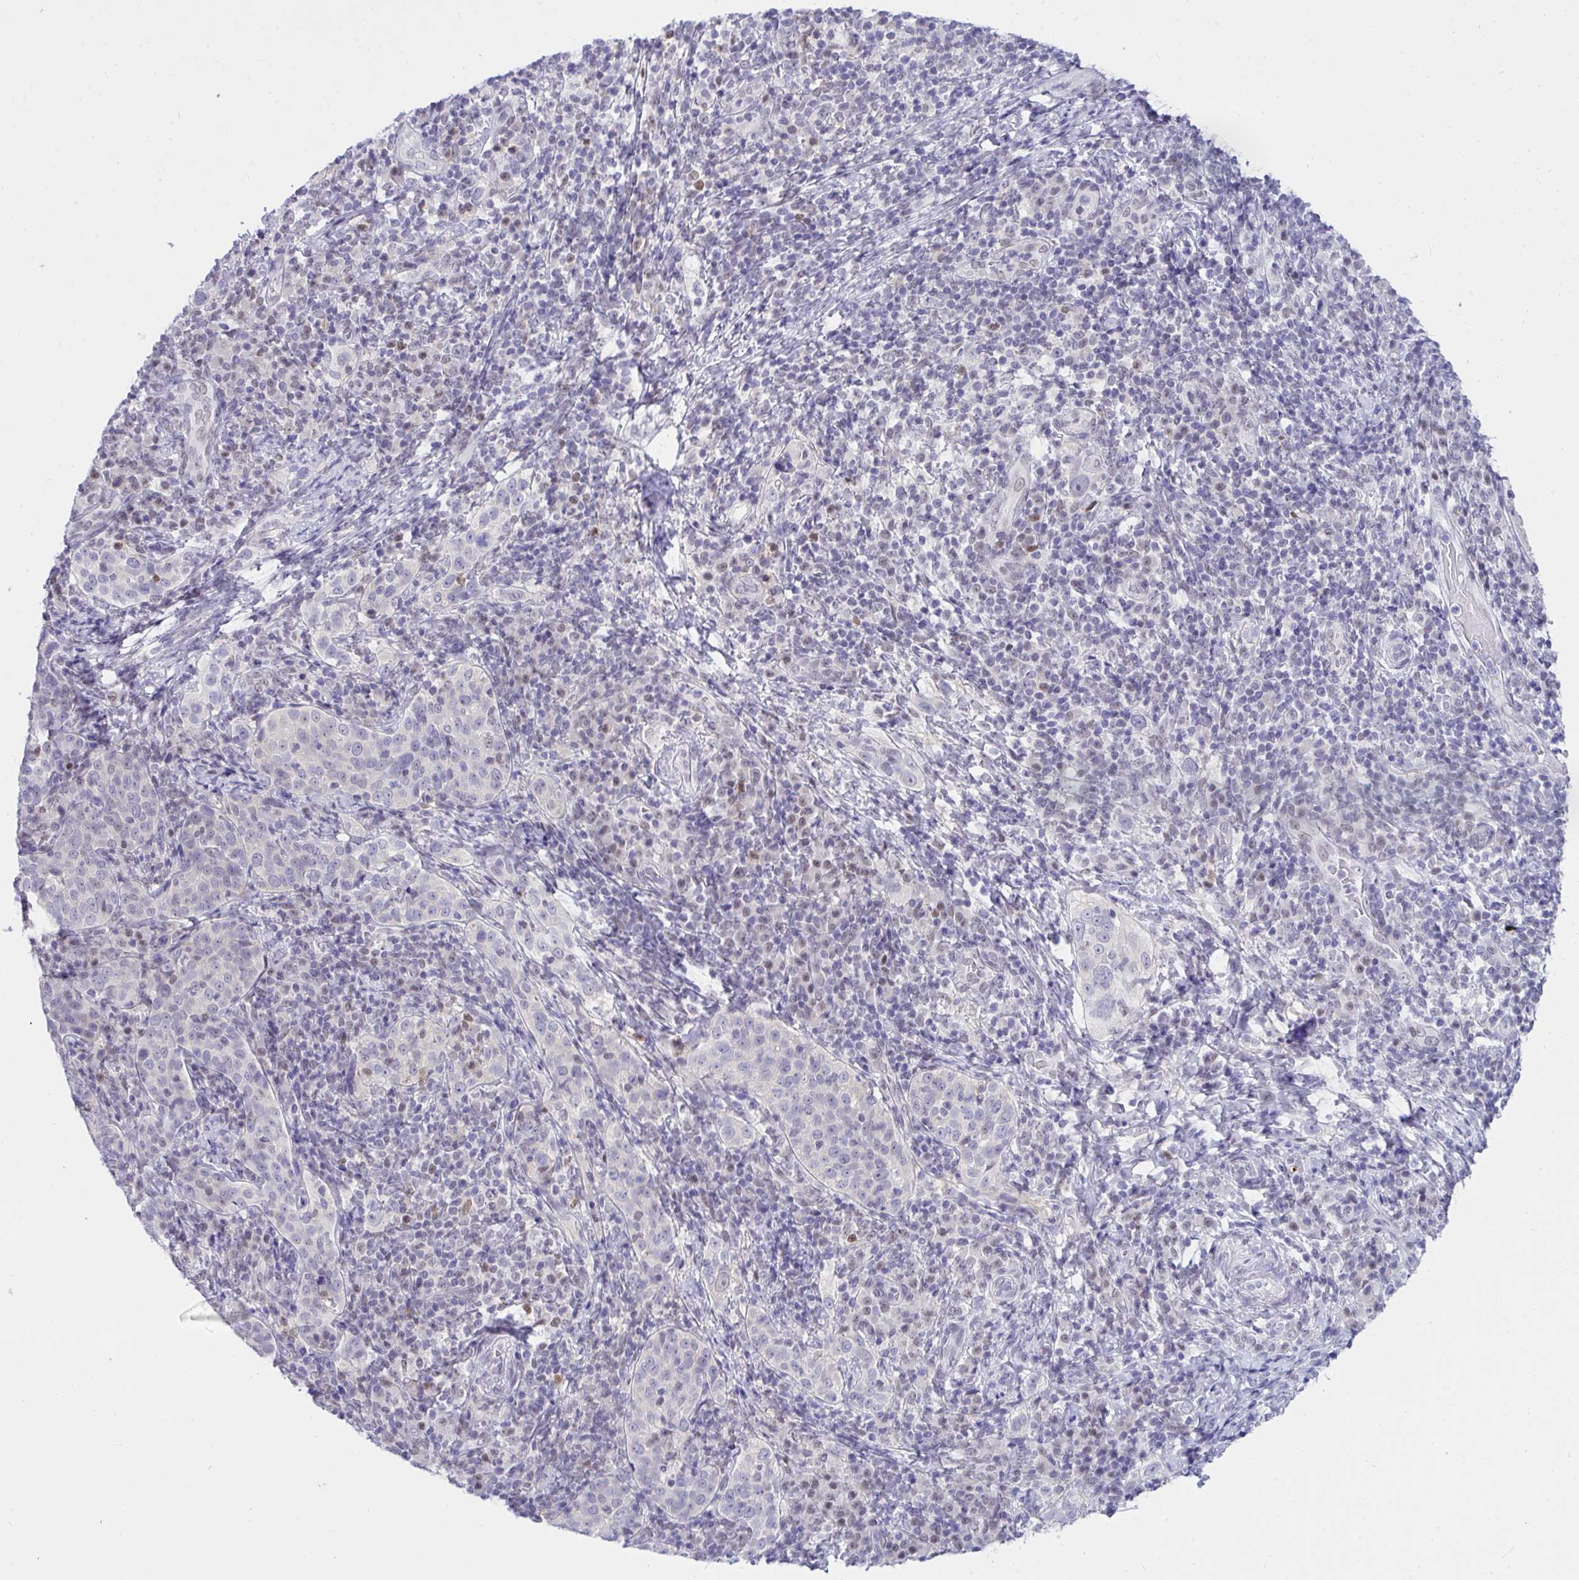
{"staining": {"intensity": "negative", "quantity": "none", "location": "none"}, "tissue": "cervical cancer", "cell_type": "Tumor cells", "image_type": "cancer", "snomed": [{"axis": "morphology", "description": "Squamous cell carcinoma, NOS"}, {"axis": "topography", "description": "Cervix"}], "caption": "Squamous cell carcinoma (cervical) was stained to show a protein in brown. There is no significant staining in tumor cells.", "gene": "THOP1", "patient": {"sex": "female", "age": 75}}